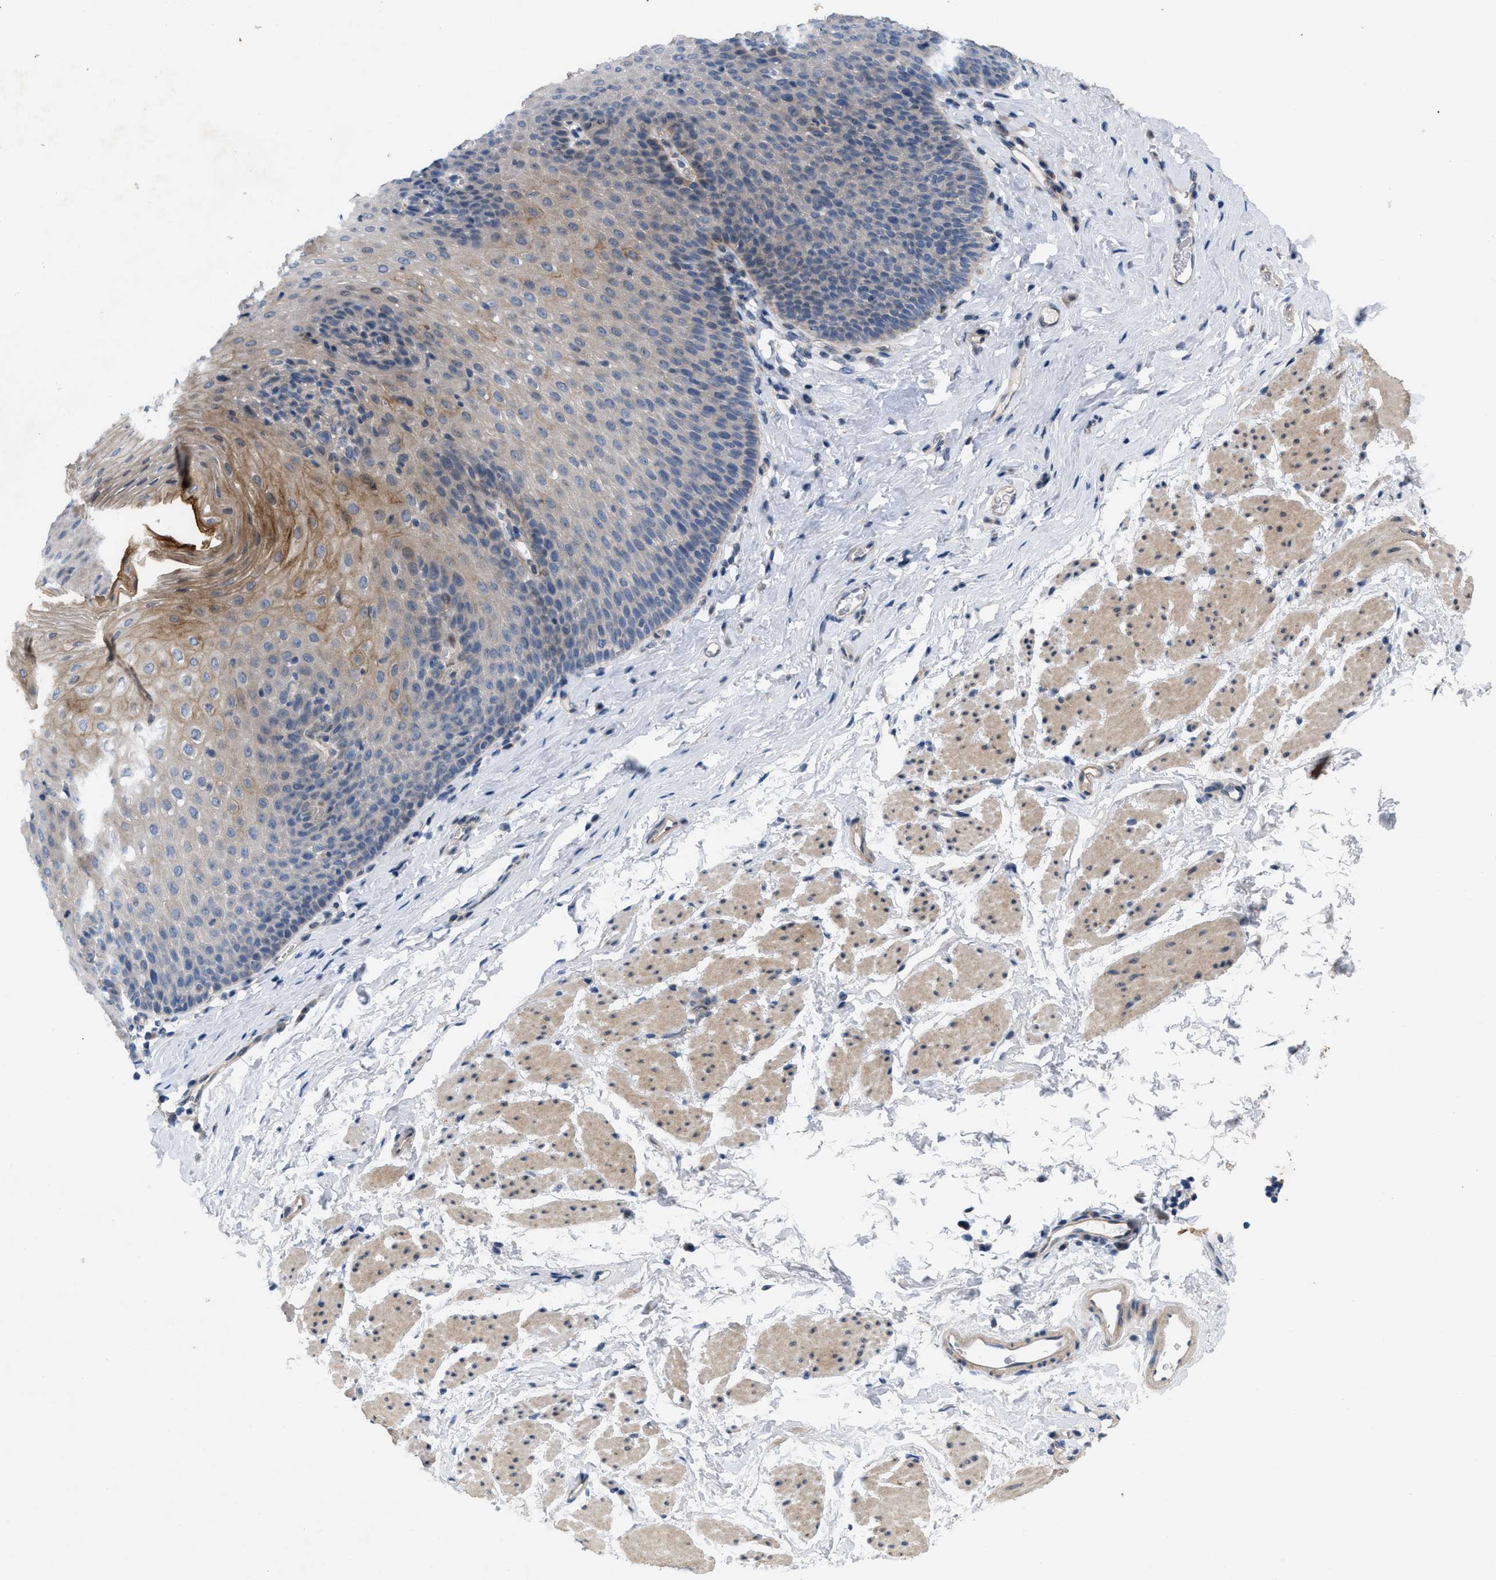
{"staining": {"intensity": "moderate", "quantity": "25%-75%", "location": "cytoplasmic/membranous"}, "tissue": "esophagus", "cell_type": "Squamous epithelial cells", "image_type": "normal", "snomed": [{"axis": "morphology", "description": "Normal tissue, NOS"}, {"axis": "topography", "description": "Esophagus"}], "caption": "This is a micrograph of immunohistochemistry (IHC) staining of benign esophagus, which shows moderate expression in the cytoplasmic/membranous of squamous epithelial cells.", "gene": "NDEL1", "patient": {"sex": "female", "age": 61}}